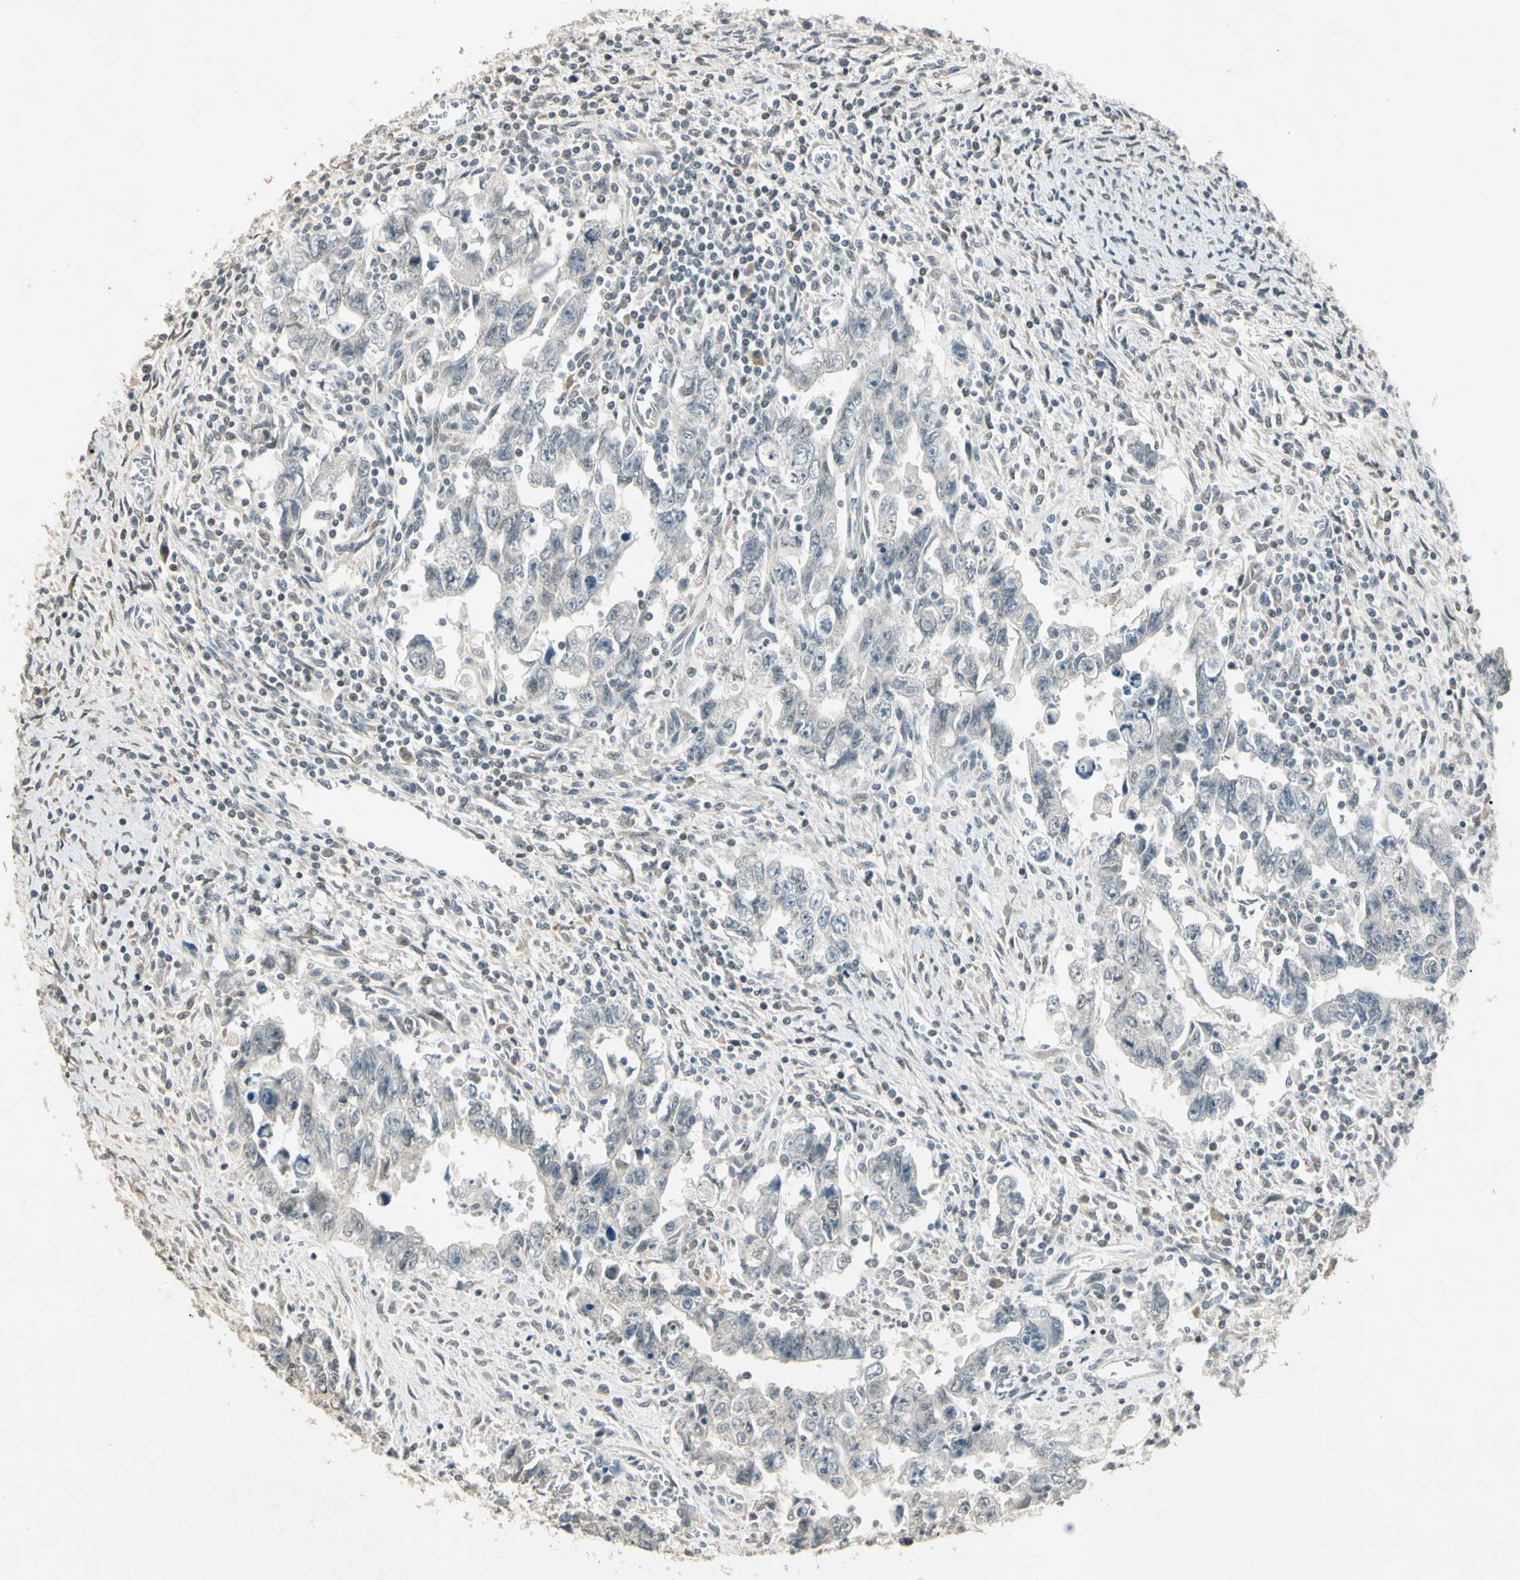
{"staining": {"intensity": "negative", "quantity": "none", "location": "none"}, "tissue": "testis cancer", "cell_type": "Tumor cells", "image_type": "cancer", "snomed": [{"axis": "morphology", "description": "Carcinoma, Embryonal, NOS"}, {"axis": "topography", "description": "Testis"}], "caption": "High magnification brightfield microscopy of testis cancer (embryonal carcinoma) stained with DAB (brown) and counterstained with hematoxylin (blue): tumor cells show no significant positivity. Brightfield microscopy of IHC stained with DAB (brown) and hematoxylin (blue), captured at high magnification.", "gene": "ZBTB4", "patient": {"sex": "male", "age": 28}}